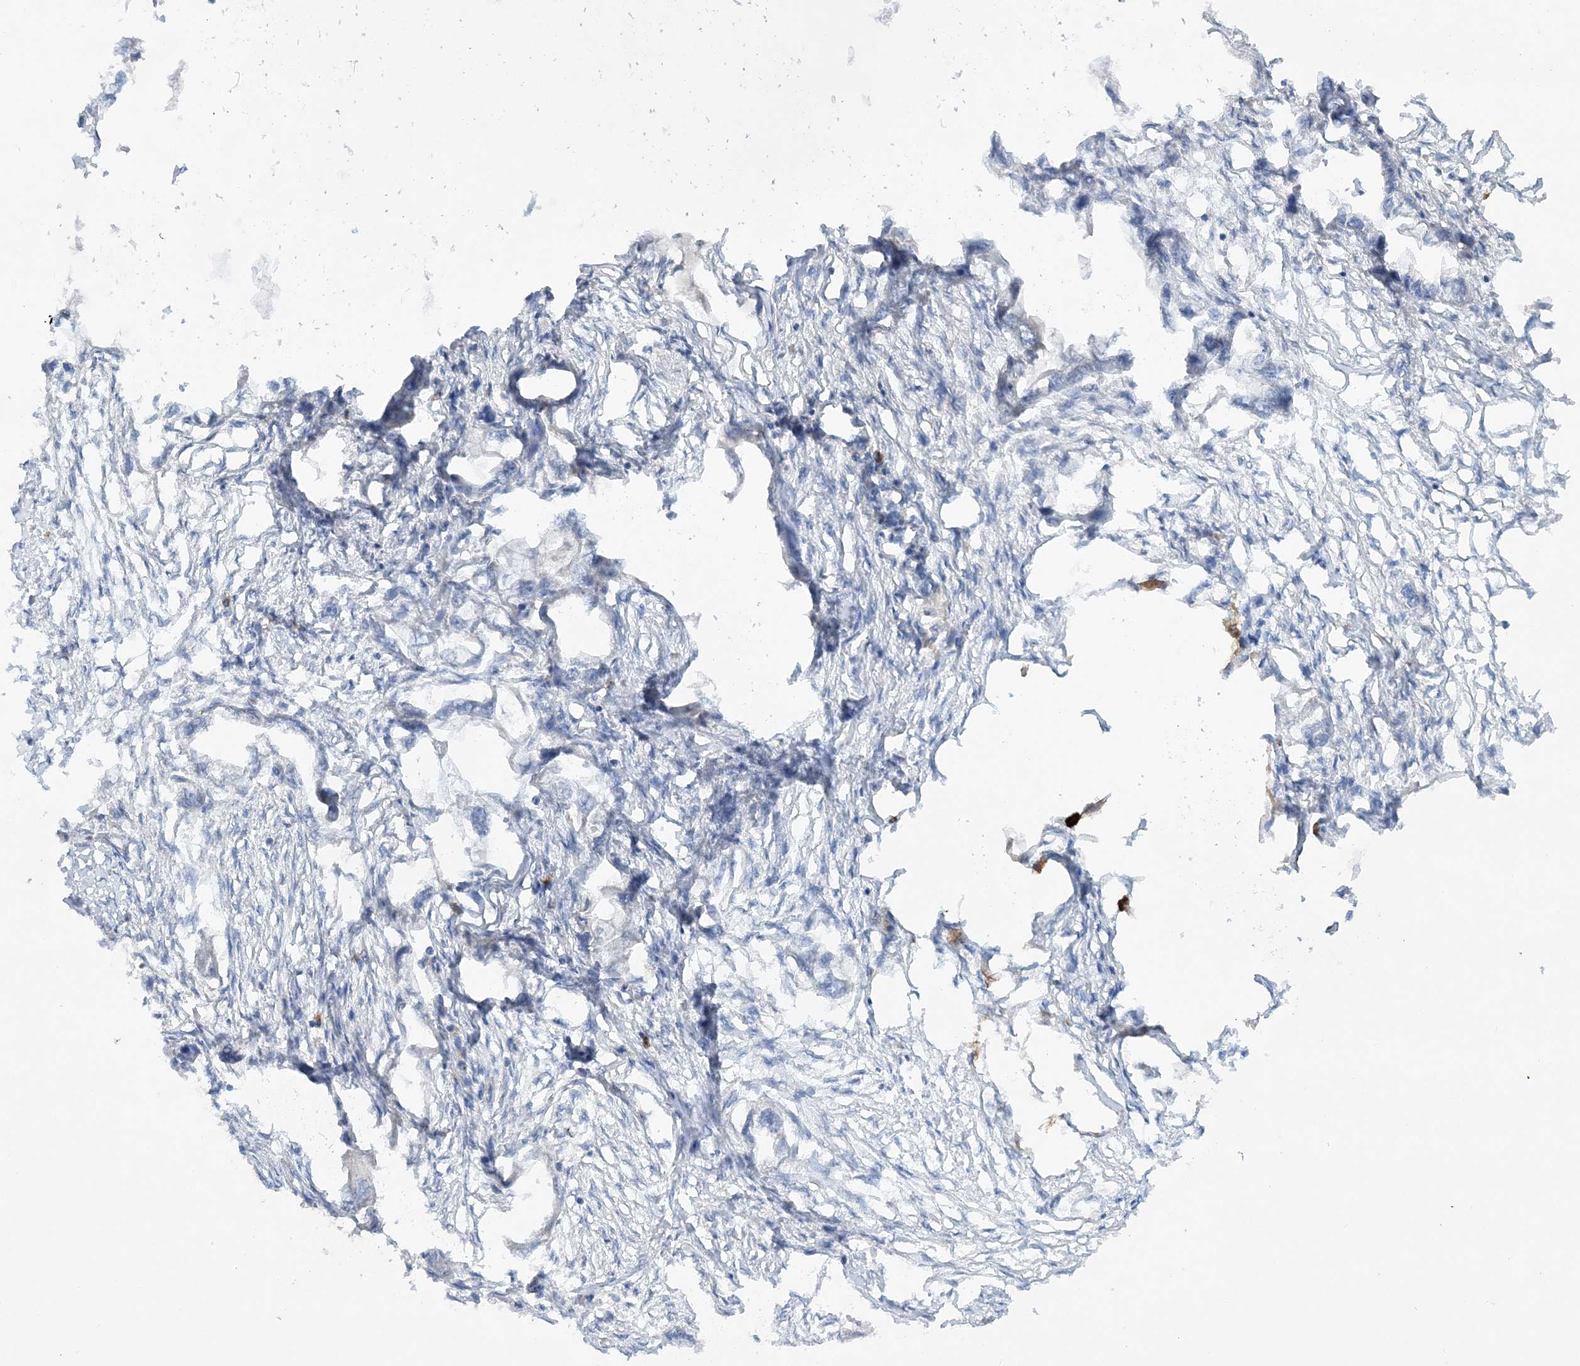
{"staining": {"intensity": "negative", "quantity": "none", "location": "none"}, "tissue": "endometrial cancer", "cell_type": "Tumor cells", "image_type": "cancer", "snomed": [{"axis": "morphology", "description": "Adenocarcinoma, NOS"}, {"axis": "morphology", "description": "Adenocarcinoma, metastatic, NOS"}, {"axis": "topography", "description": "Adipose tissue"}, {"axis": "topography", "description": "Endometrium"}], "caption": "Endometrial metastatic adenocarcinoma was stained to show a protein in brown. There is no significant positivity in tumor cells. (Stains: DAB (3,3'-diaminobenzidine) IHC with hematoxylin counter stain, Microscopy: brightfield microscopy at high magnification).", "gene": "ACAP2", "patient": {"sex": "female", "age": 67}}